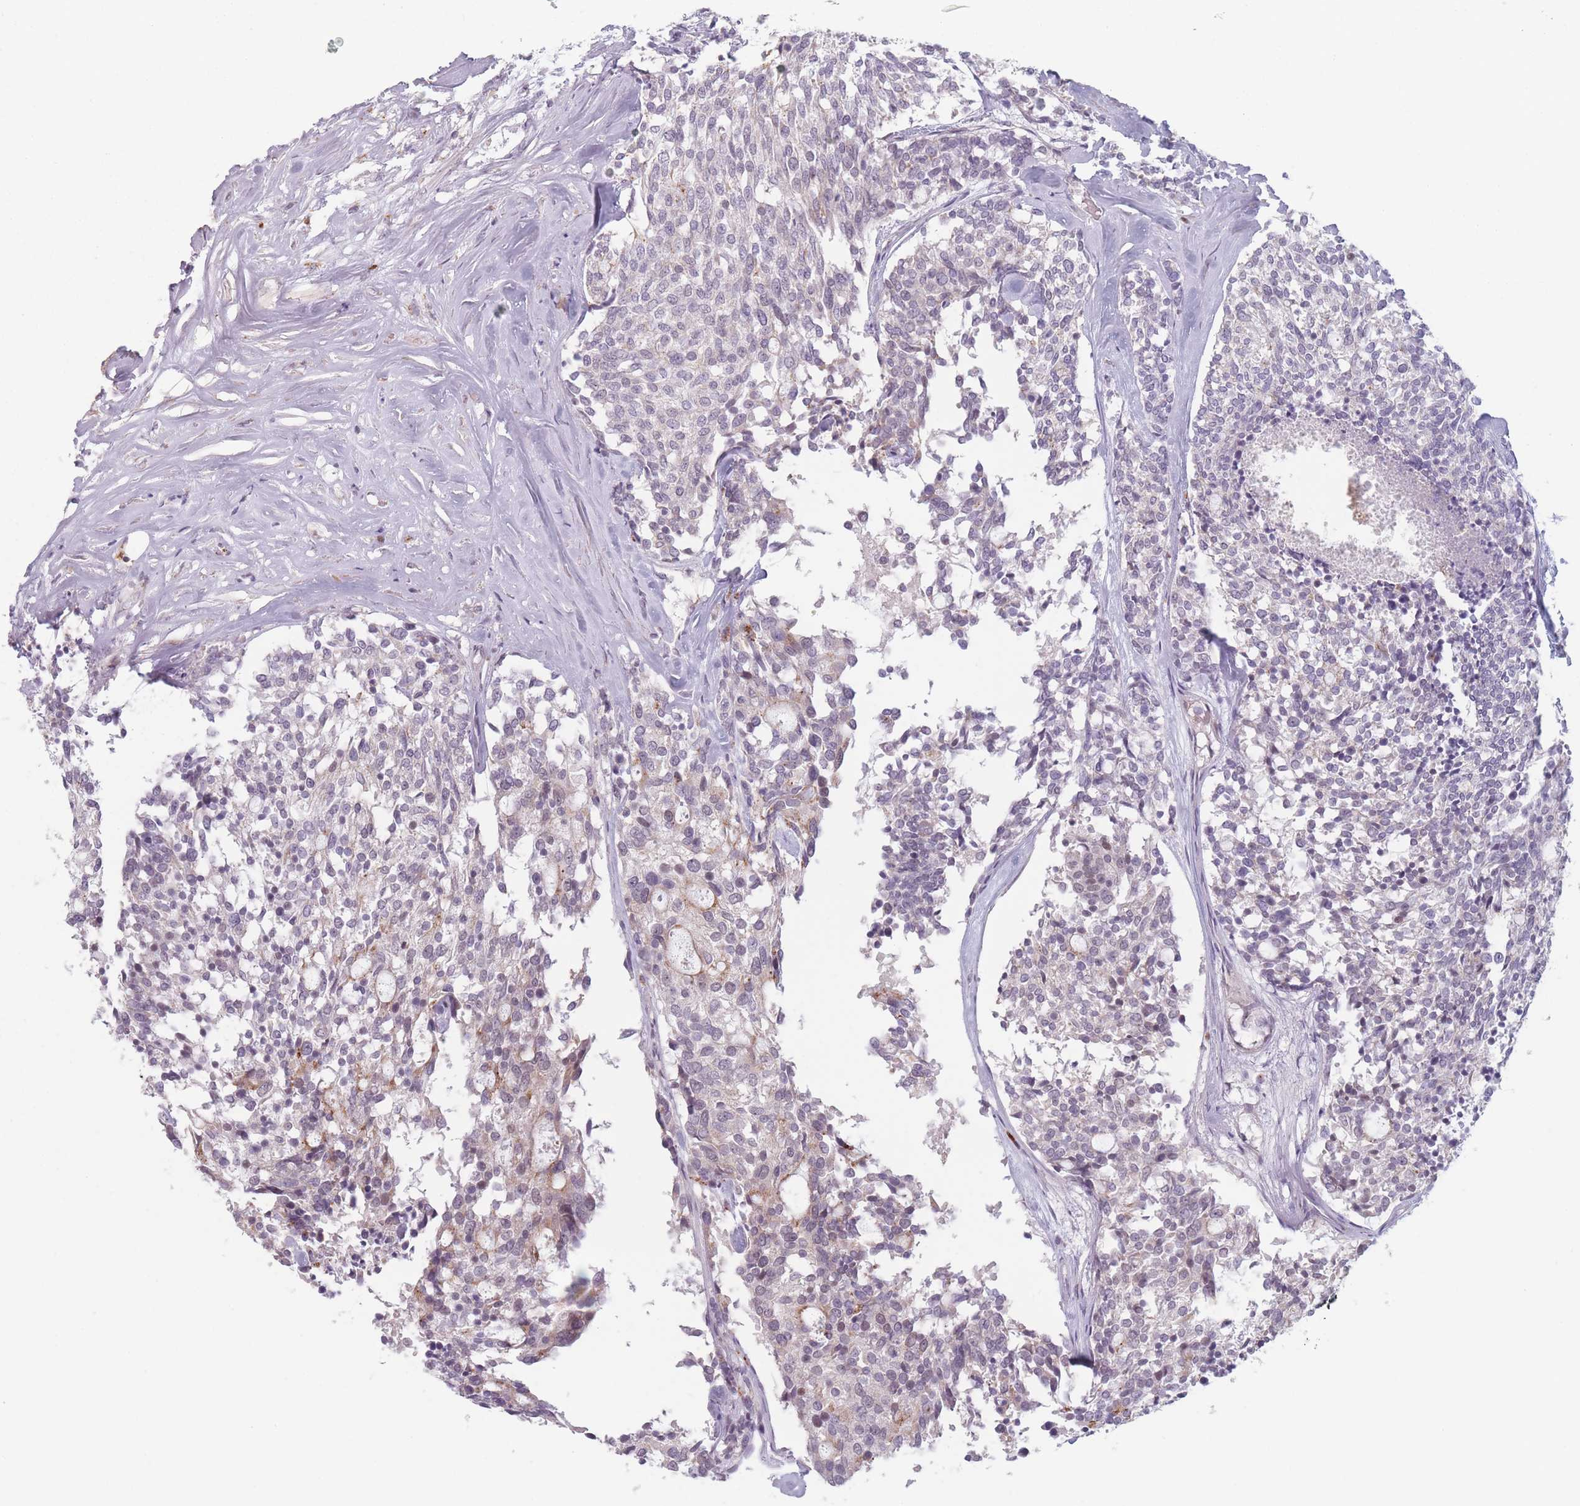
{"staining": {"intensity": "negative", "quantity": "none", "location": "none"}, "tissue": "carcinoid", "cell_type": "Tumor cells", "image_type": "cancer", "snomed": [{"axis": "morphology", "description": "Carcinoid, malignant, NOS"}, {"axis": "topography", "description": "Pancreas"}], "caption": "There is no significant expression in tumor cells of carcinoid (malignant).", "gene": "OR10C1", "patient": {"sex": "female", "age": 54}}